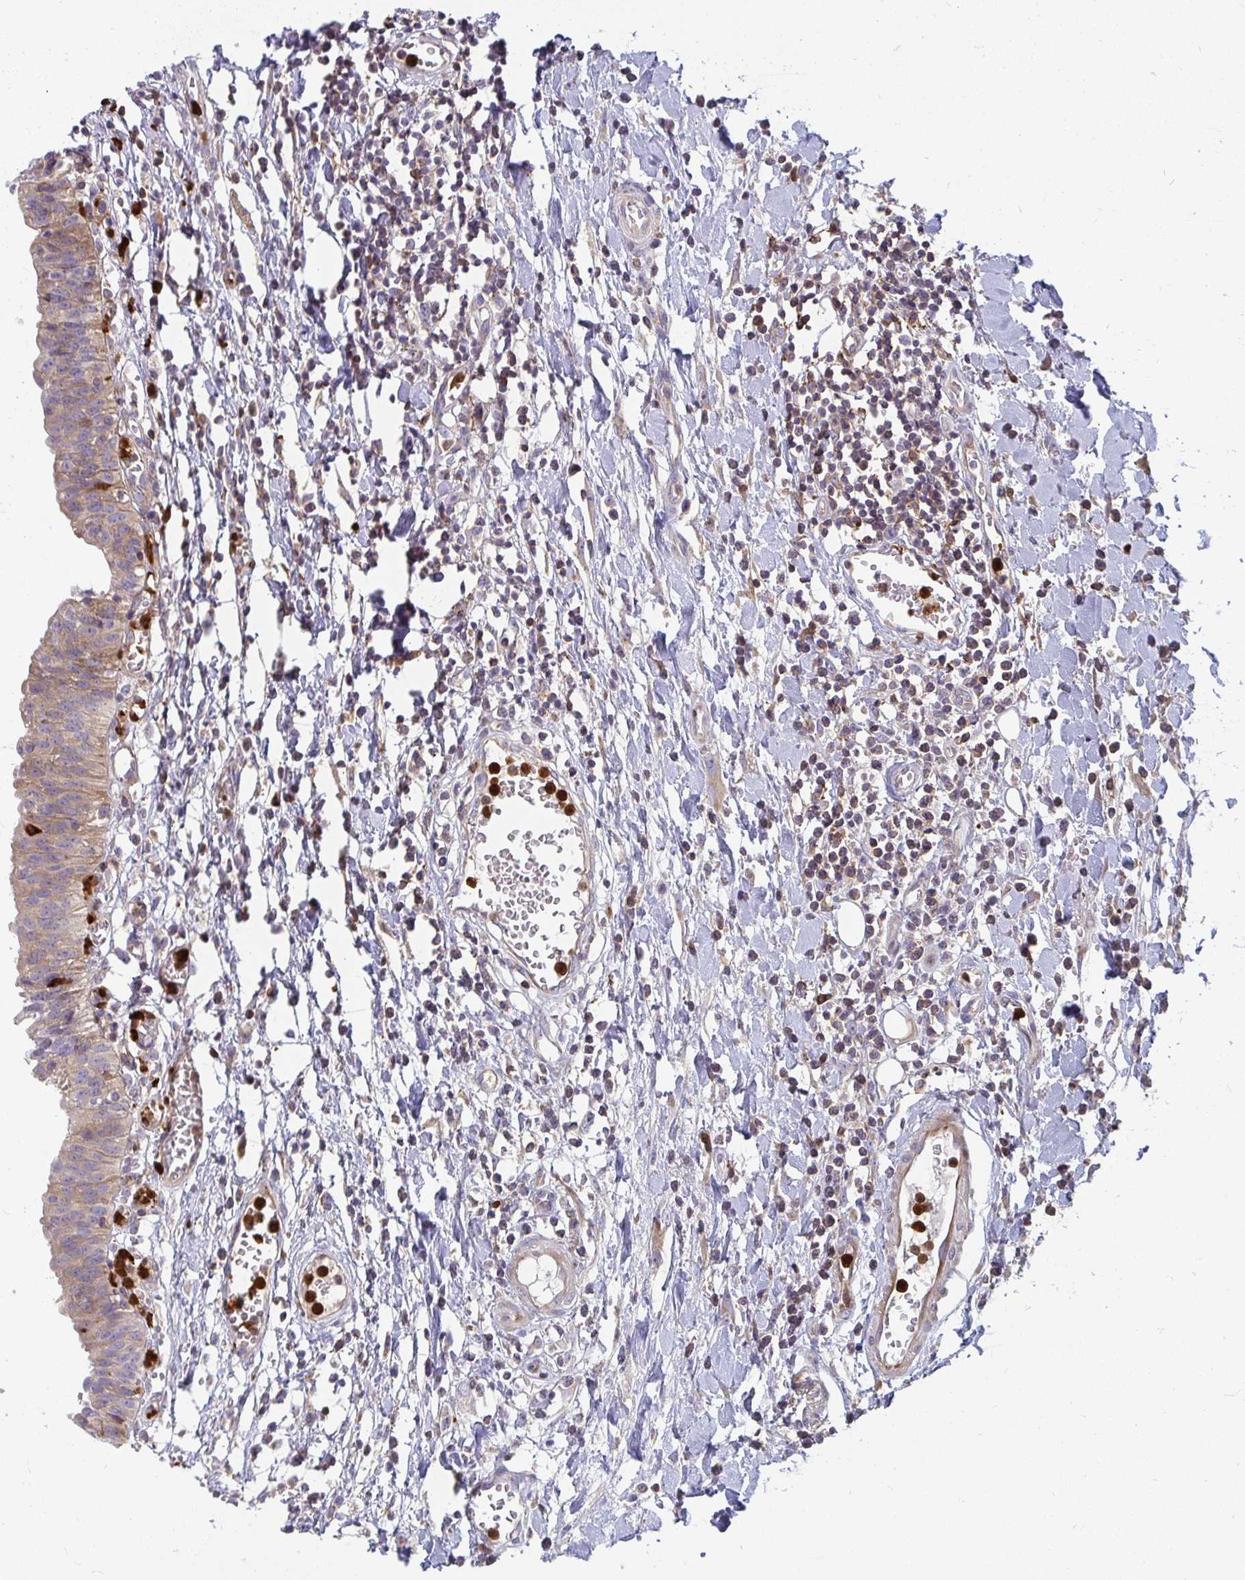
{"staining": {"intensity": "moderate", "quantity": ">75%", "location": "cytoplasmic/membranous"}, "tissue": "urinary bladder", "cell_type": "Urothelial cells", "image_type": "normal", "snomed": [{"axis": "morphology", "description": "Normal tissue, NOS"}, {"axis": "topography", "description": "Urinary bladder"}], "caption": "Urinary bladder was stained to show a protein in brown. There is medium levels of moderate cytoplasmic/membranous expression in approximately >75% of urothelial cells. The protein of interest is stained brown, and the nuclei are stained in blue (DAB (3,3'-diaminobenzidine) IHC with brightfield microscopy, high magnification).", "gene": "CSF3R", "patient": {"sex": "male", "age": 64}}